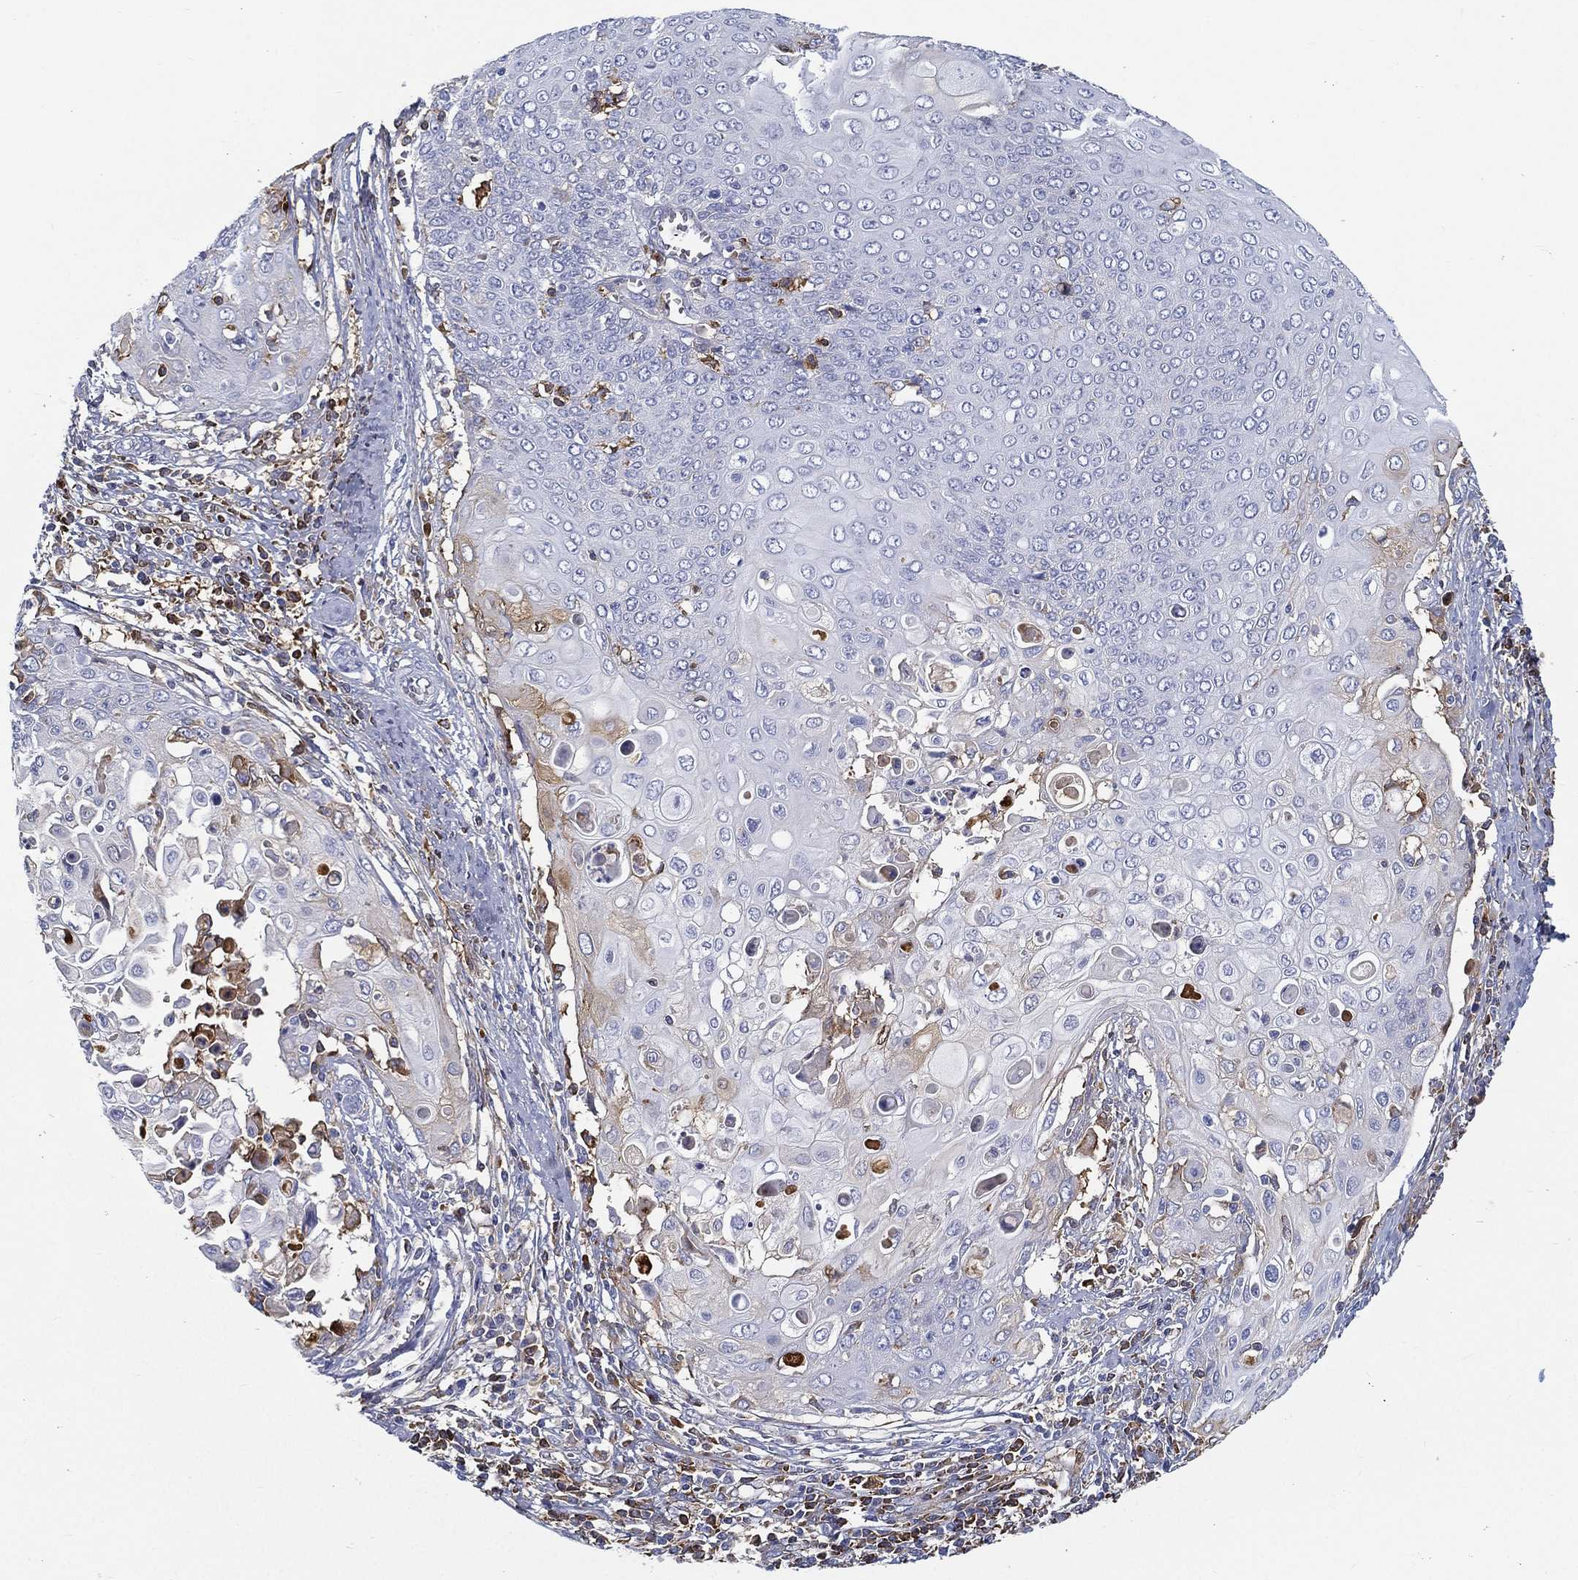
{"staining": {"intensity": "weak", "quantity": "<25%", "location": "cytoplasmic/membranous"}, "tissue": "cervical cancer", "cell_type": "Tumor cells", "image_type": "cancer", "snomed": [{"axis": "morphology", "description": "Squamous cell carcinoma, NOS"}, {"axis": "topography", "description": "Cervix"}], "caption": "Squamous cell carcinoma (cervical) was stained to show a protein in brown. There is no significant positivity in tumor cells.", "gene": "IFNB1", "patient": {"sex": "female", "age": 39}}